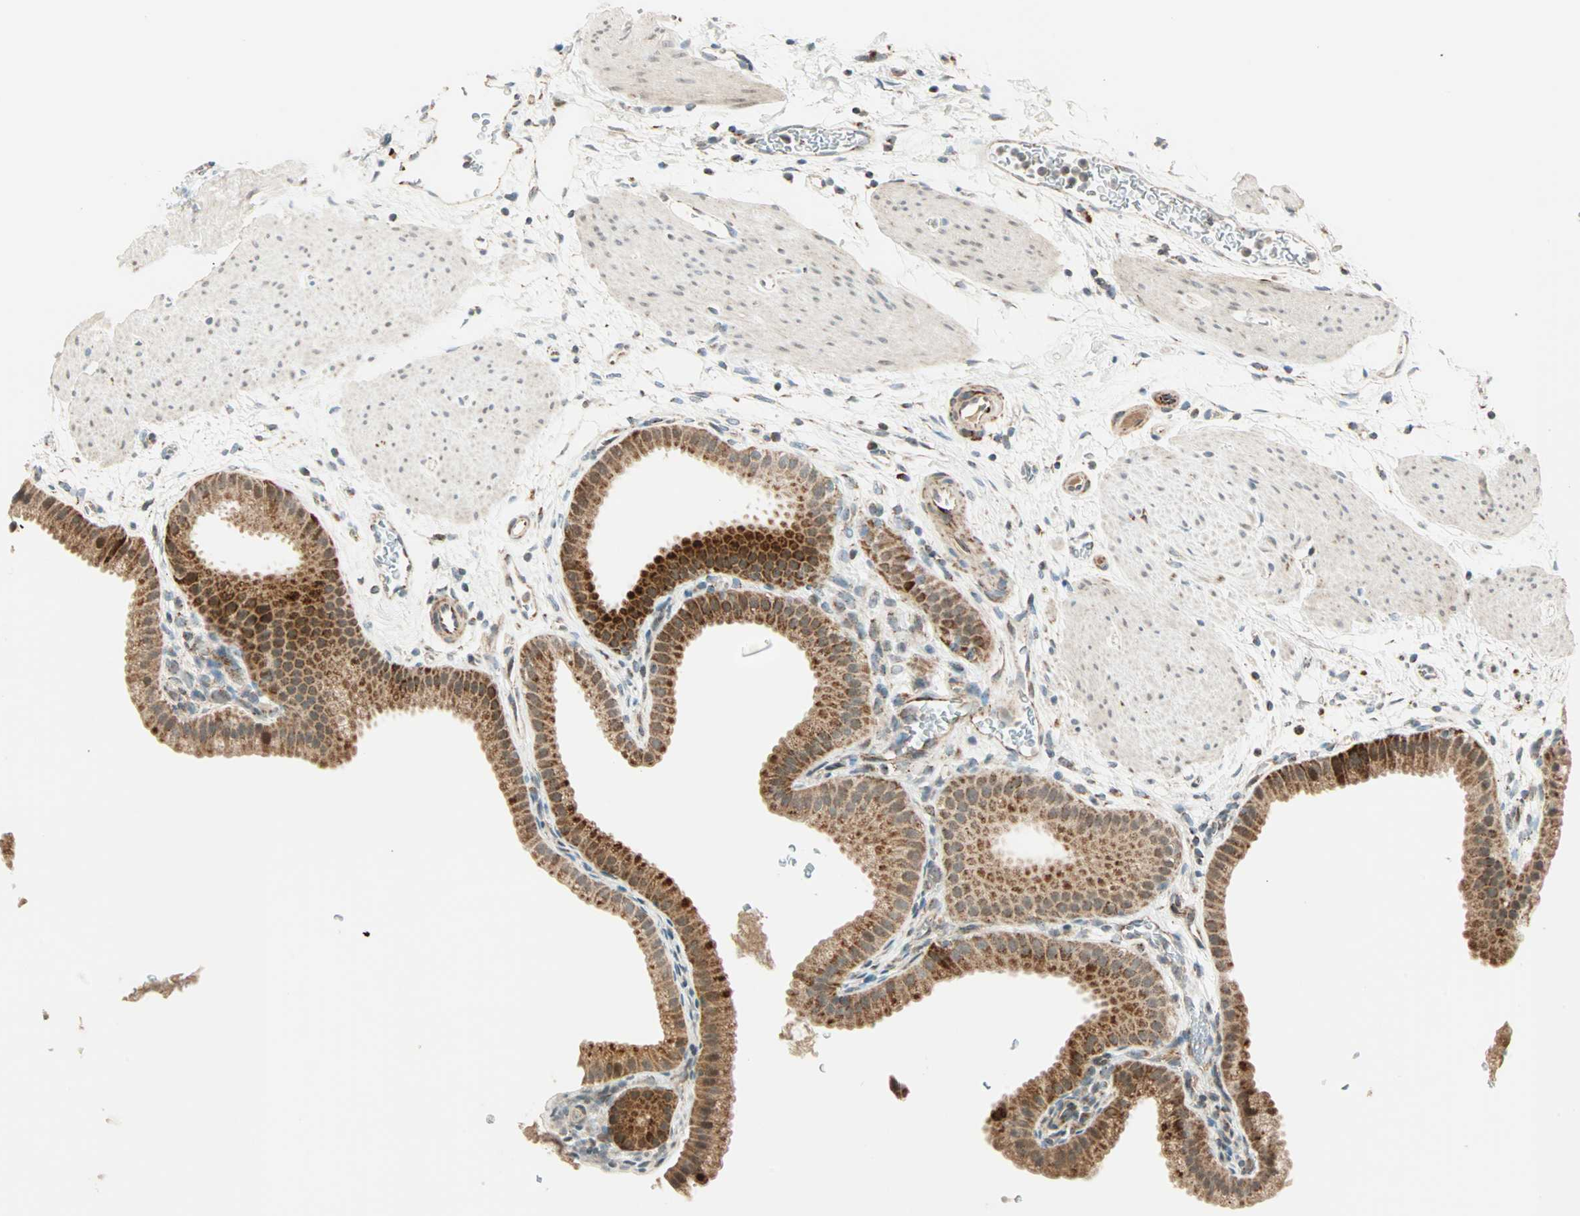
{"staining": {"intensity": "moderate", "quantity": "25%-75%", "location": "cytoplasmic/membranous"}, "tissue": "gallbladder", "cell_type": "Glandular cells", "image_type": "normal", "snomed": [{"axis": "morphology", "description": "Normal tissue, NOS"}, {"axis": "topography", "description": "Gallbladder"}], "caption": "This is a histology image of immunohistochemistry staining of benign gallbladder, which shows moderate expression in the cytoplasmic/membranous of glandular cells.", "gene": "SPRY4", "patient": {"sex": "female", "age": 64}}